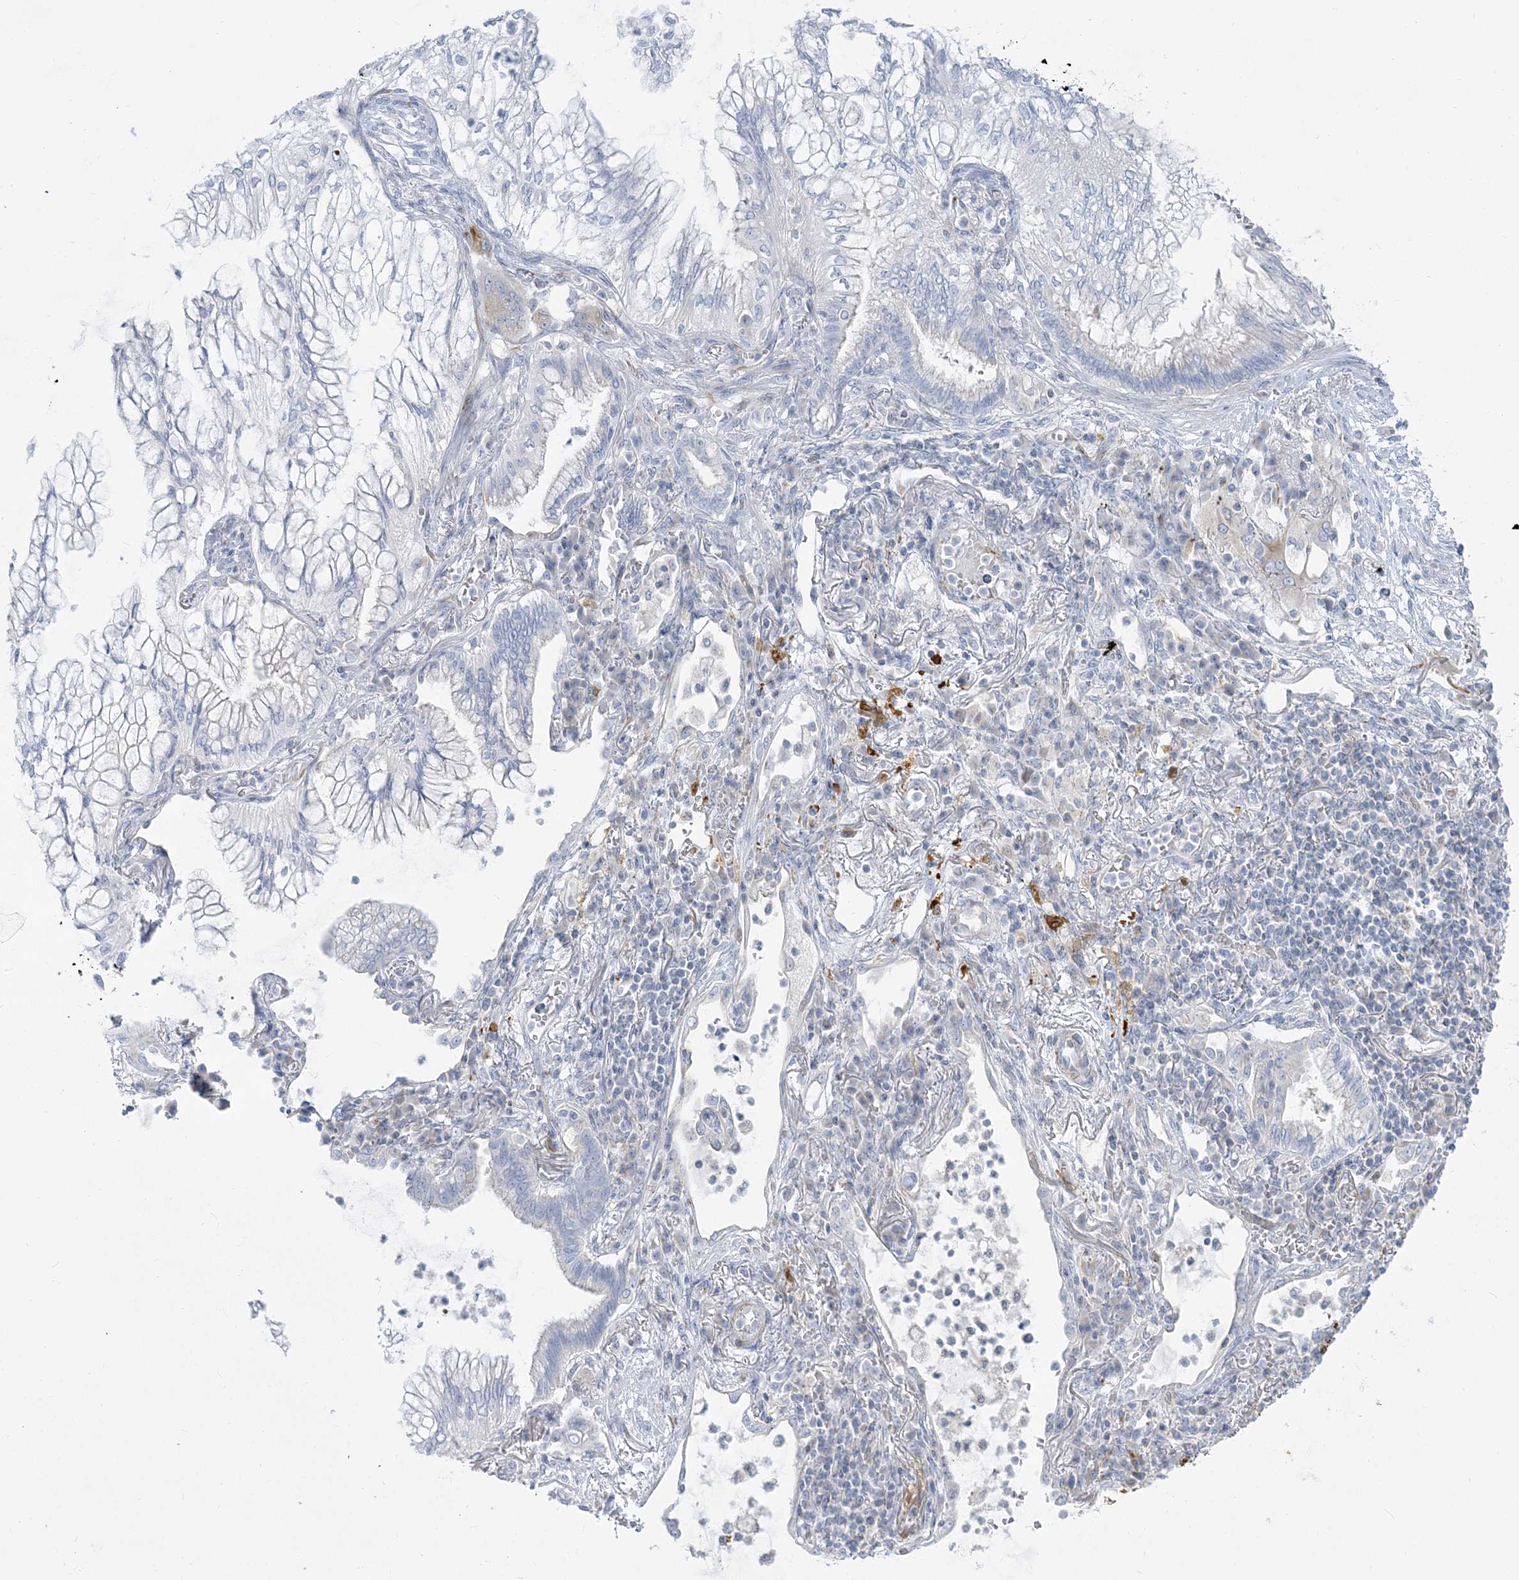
{"staining": {"intensity": "negative", "quantity": "none", "location": "none"}, "tissue": "lung cancer", "cell_type": "Tumor cells", "image_type": "cancer", "snomed": [{"axis": "morphology", "description": "Adenocarcinoma, NOS"}, {"axis": "topography", "description": "Lung"}], "caption": "Immunohistochemistry histopathology image of neoplastic tissue: human lung cancer (adenocarcinoma) stained with DAB (3,3'-diaminobenzidine) displays no significant protein positivity in tumor cells.", "gene": "GPAT2", "patient": {"sex": "female", "age": 70}}